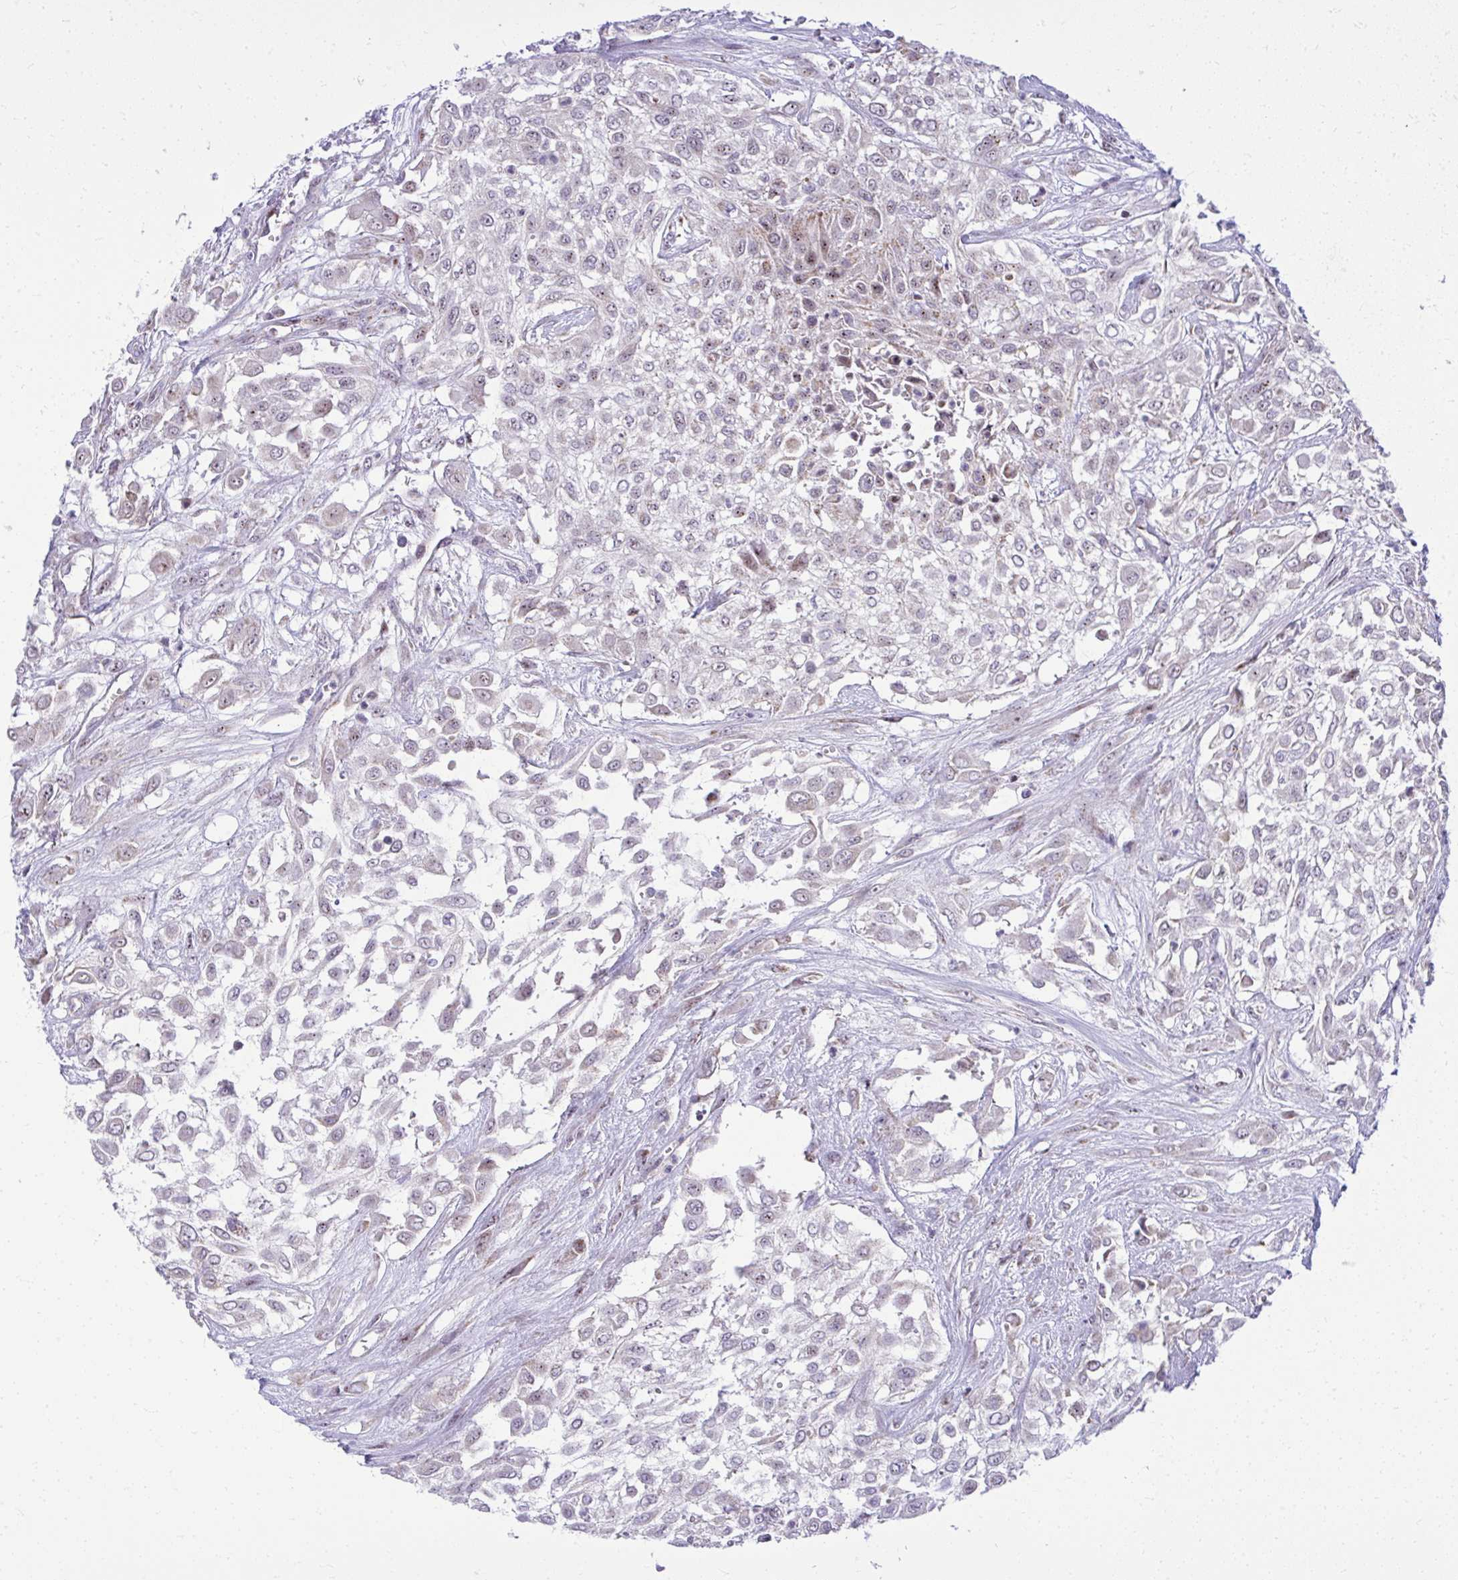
{"staining": {"intensity": "negative", "quantity": "none", "location": "none"}, "tissue": "urothelial cancer", "cell_type": "Tumor cells", "image_type": "cancer", "snomed": [{"axis": "morphology", "description": "Urothelial carcinoma, High grade"}, {"axis": "topography", "description": "Urinary bladder"}], "caption": "Immunohistochemical staining of human urothelial cancer reveals no significant expression in tumor cells.", "gene": "GPRIN3", "patient": {"sex": "male", "age": 57}}